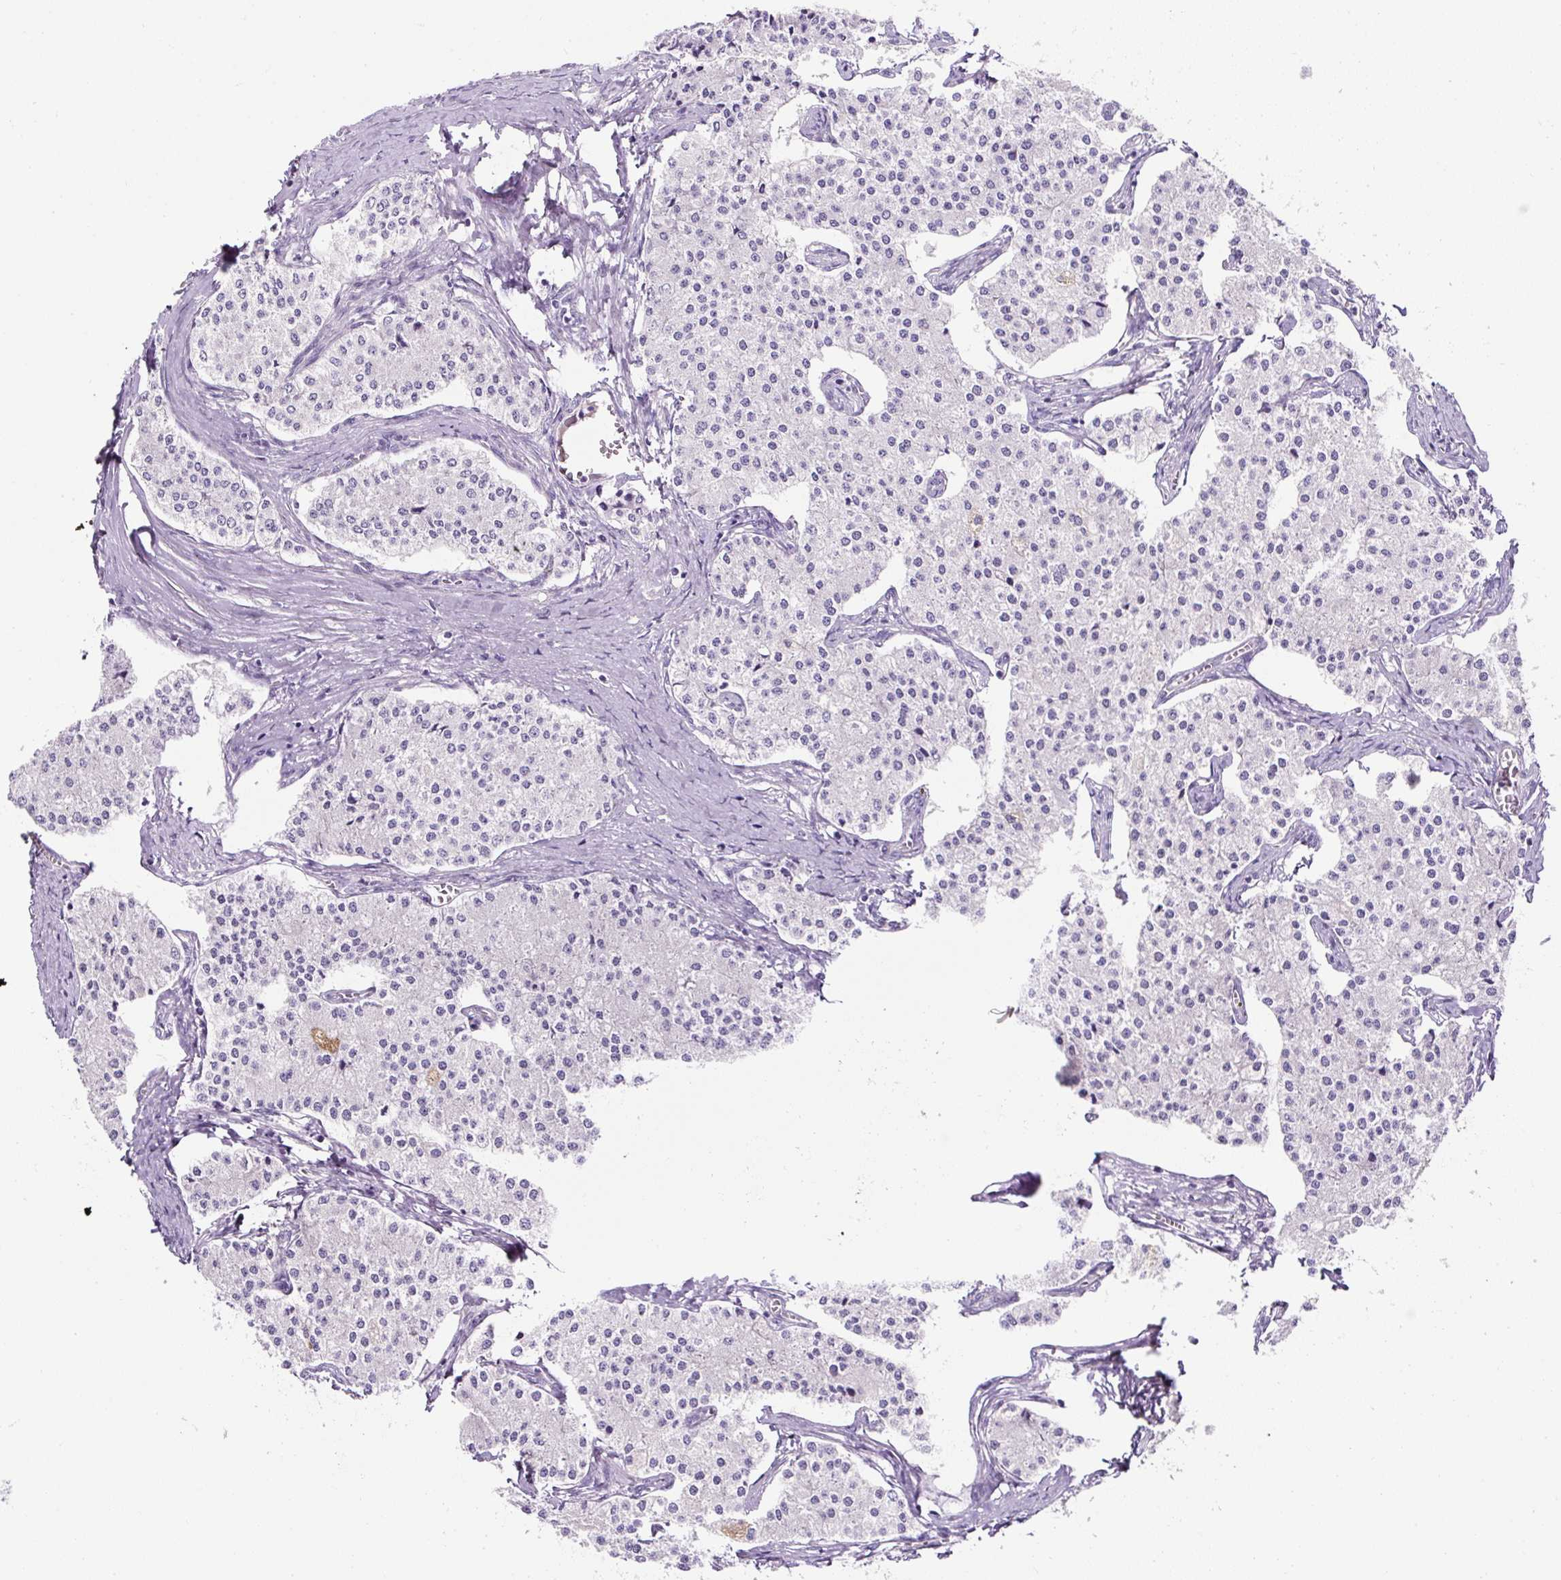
{"staining": {"intensity": "negative", "quantity": "none", "location": "none"}, "tissue": "carcinoid", "cell_type": "Tumor cells", "image_type": "cancer", "snomed": [{"axis": "morphology", "description": "Carcinoid, malignant, NOS"}, {"axis": "topography", "description": "Colon"}], "caption": "DAB (3,3'-diaminobenzidine) immunohistochemical staining of human malignant carcinoid reveals no significant staining in tumor cells.", "gene": "OR14A2", "patient": {"sex": "female", "age": 52}}